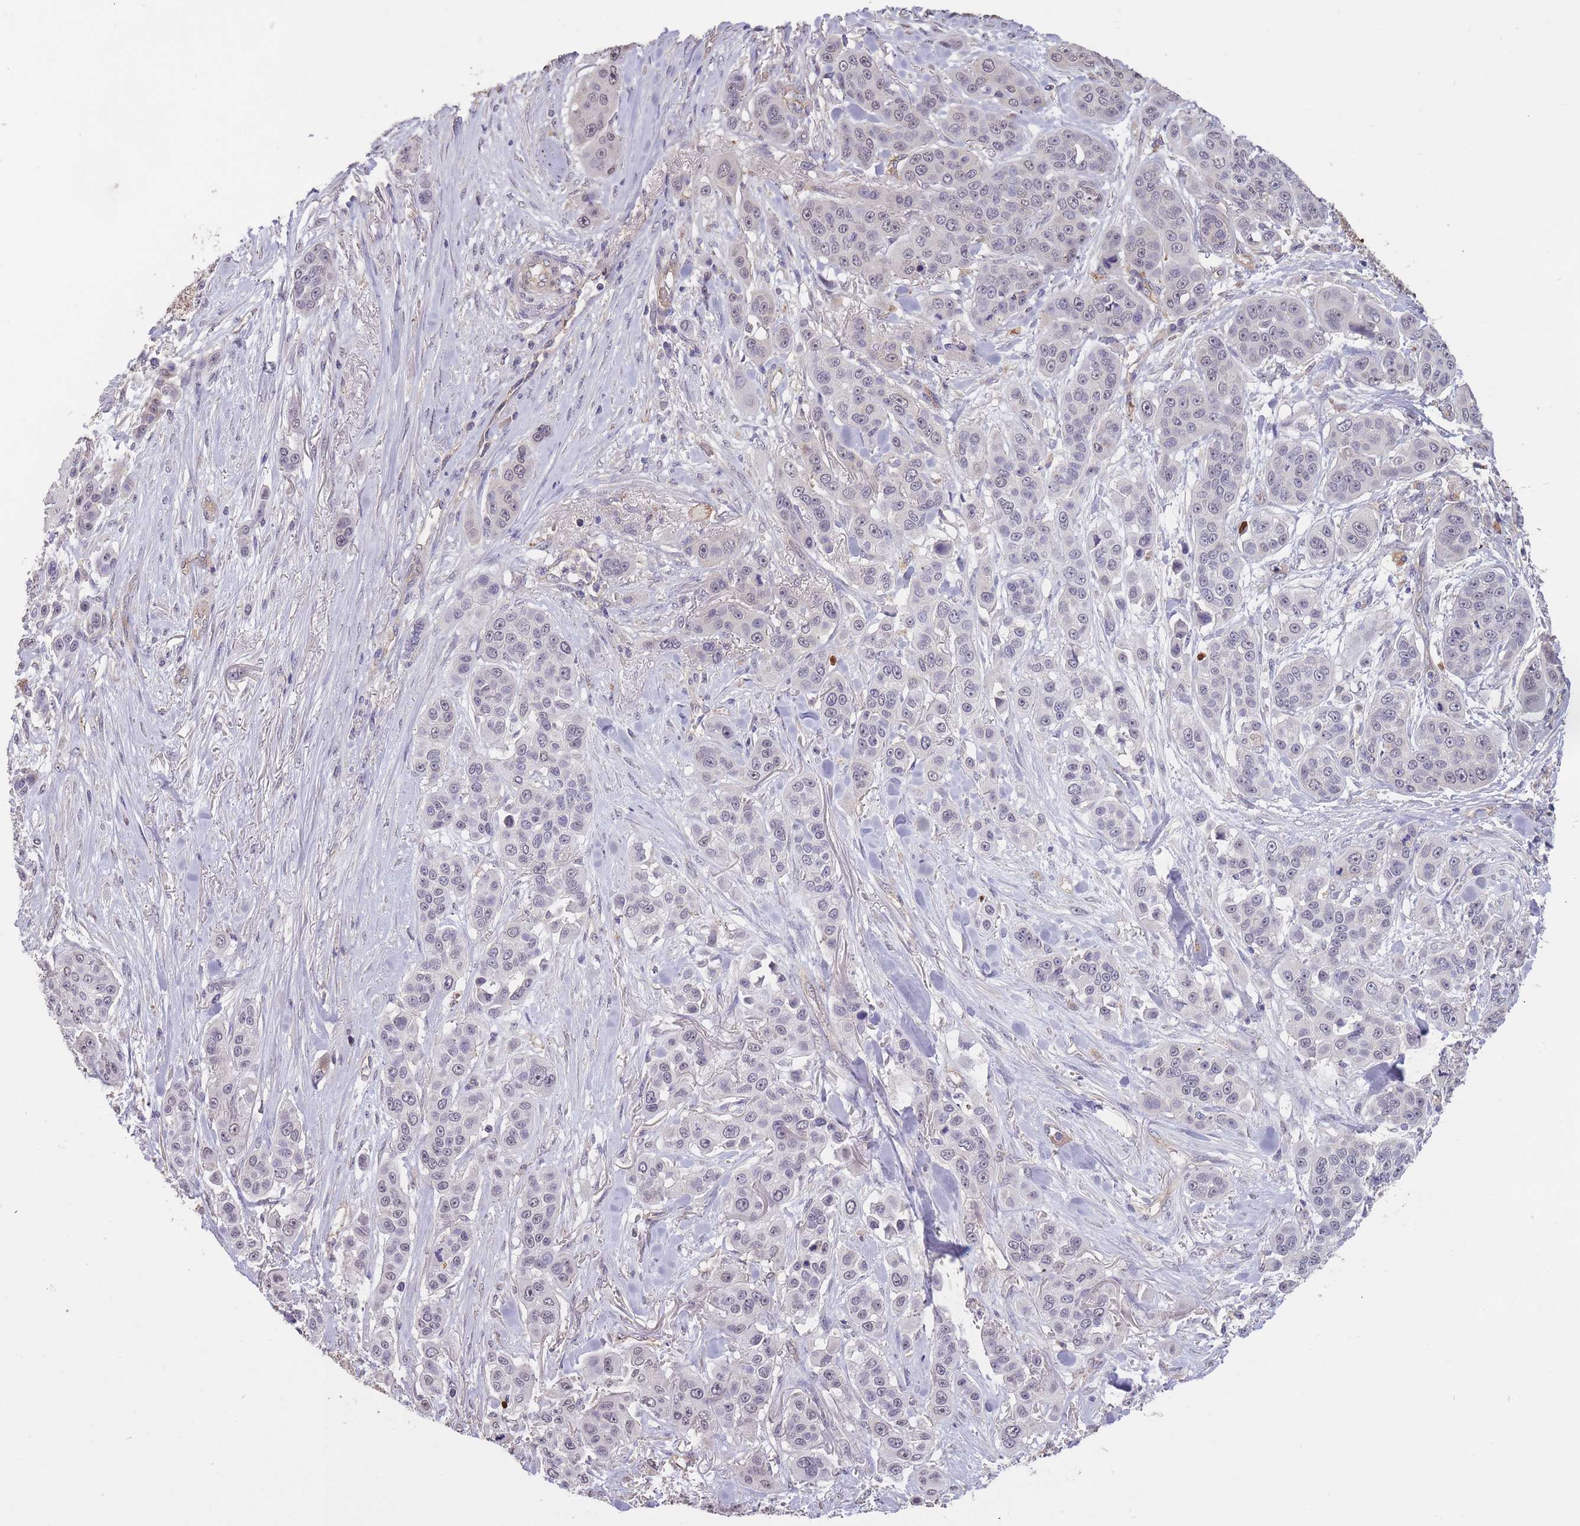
{"staining": {"intensity": "weak", "quantity": "<25%", "location": "nuclear"}, "tissue": "skin cancer", "cell_type": "Tumor cells", "image_type": "cancer", "snomed": [{"axis": "morphology", "description": "Squamous cell carcinoma, NOS"}, {"axis": "topography", "description": "Skin"}], "caption": "A photomicrograph of human skin cancer is negative for staining in tumor cells. Nuclei are stained in blue.", "gene": "KIAA1755", "patient": {"sex": "male", "age": 67}}